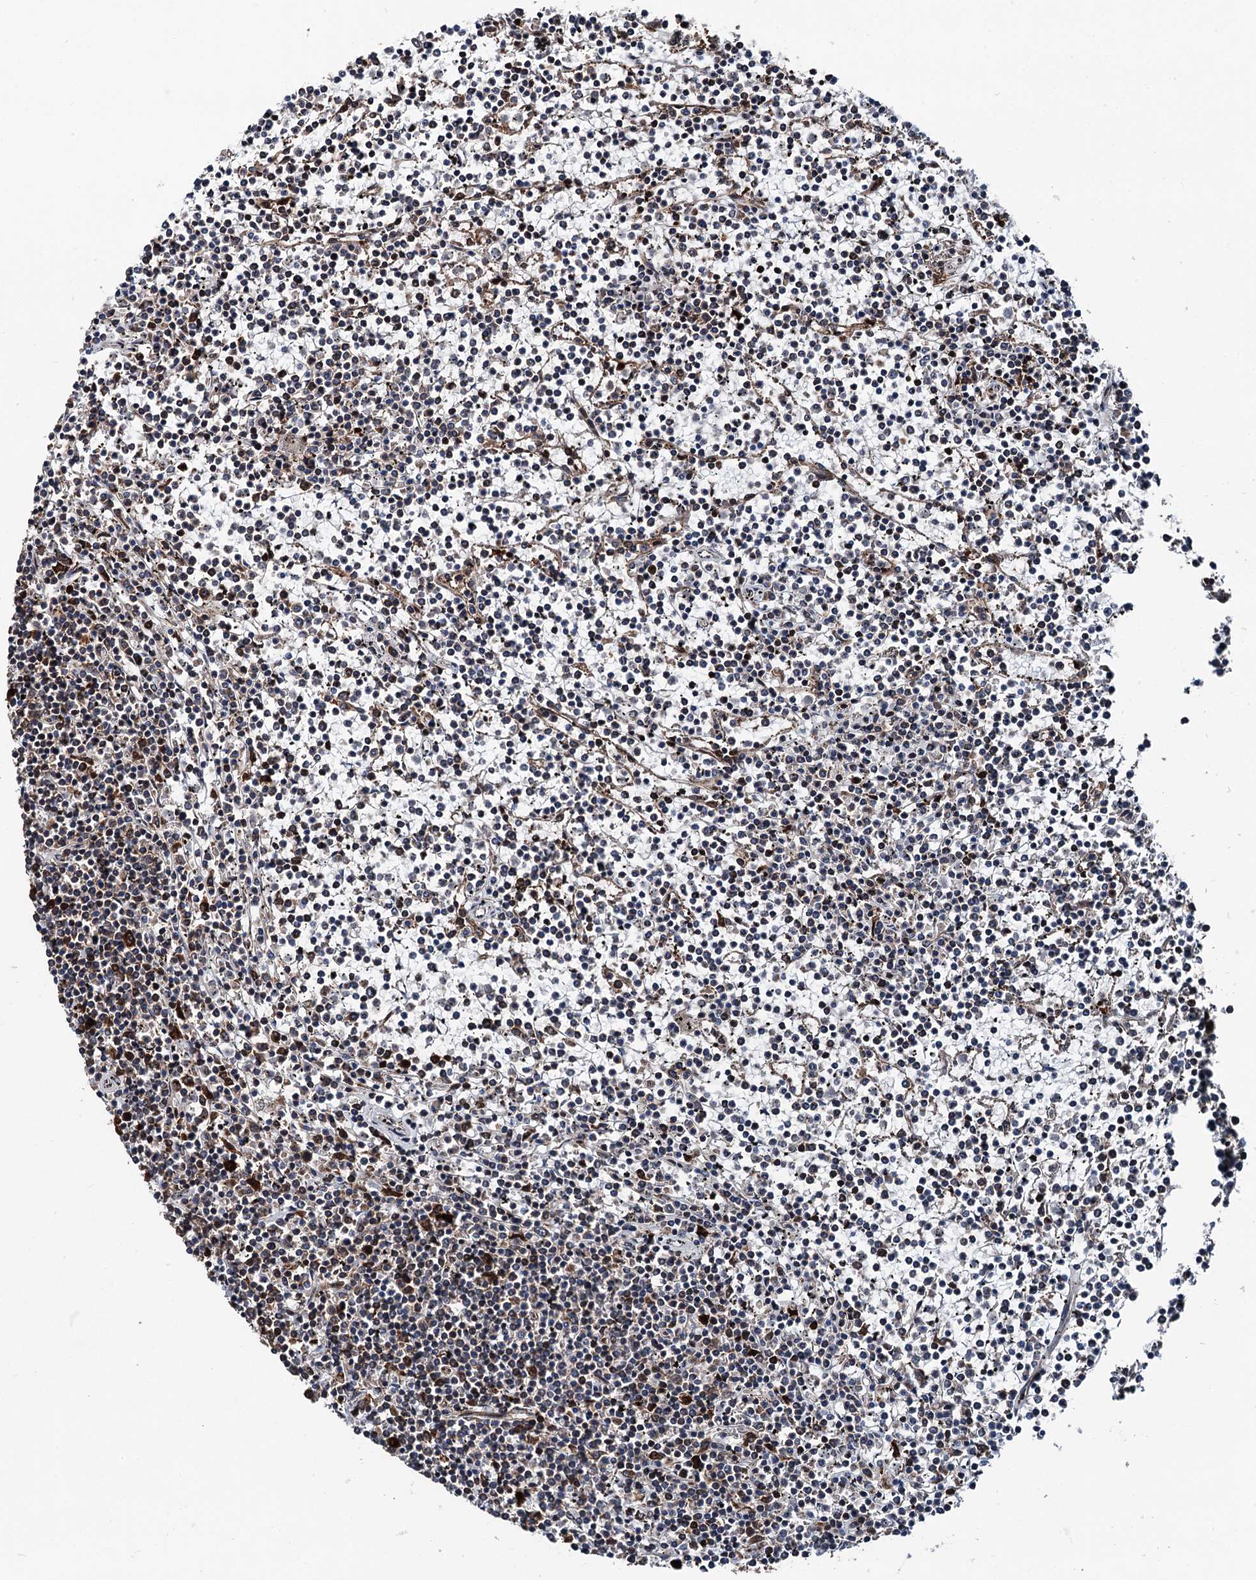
{"staining": {"intensity": "negative", "quantity": "none", "location": "none"}, "tissue": "lymphoma", "cell_type": "Tumor cells", "image_type": "cancer", "snomed": [{"axis": "morphology", "description": "Malignant lymphoma, non-Hodgkin's type, Low grade"}, {"axis": "topography", "description": "Spleen"}], "caption": "Immunohistochemistry histopathology image of neoplastic tissue: malignant lymphoma, non-Hodgkin's type (low-grade) stained with DAB (3,3'-diaminobenzidine) reveals no significant protein expression in tumor cells. (Stains: DAB (3,3'-diaminobenzidine) immunohistochemistry (IHC) with hematoxylin counter stain, Microscopy: brightfield microscopy at high magnification).", "gene": "PSMD13", "patient": {"sex": "female", "age": 19}}